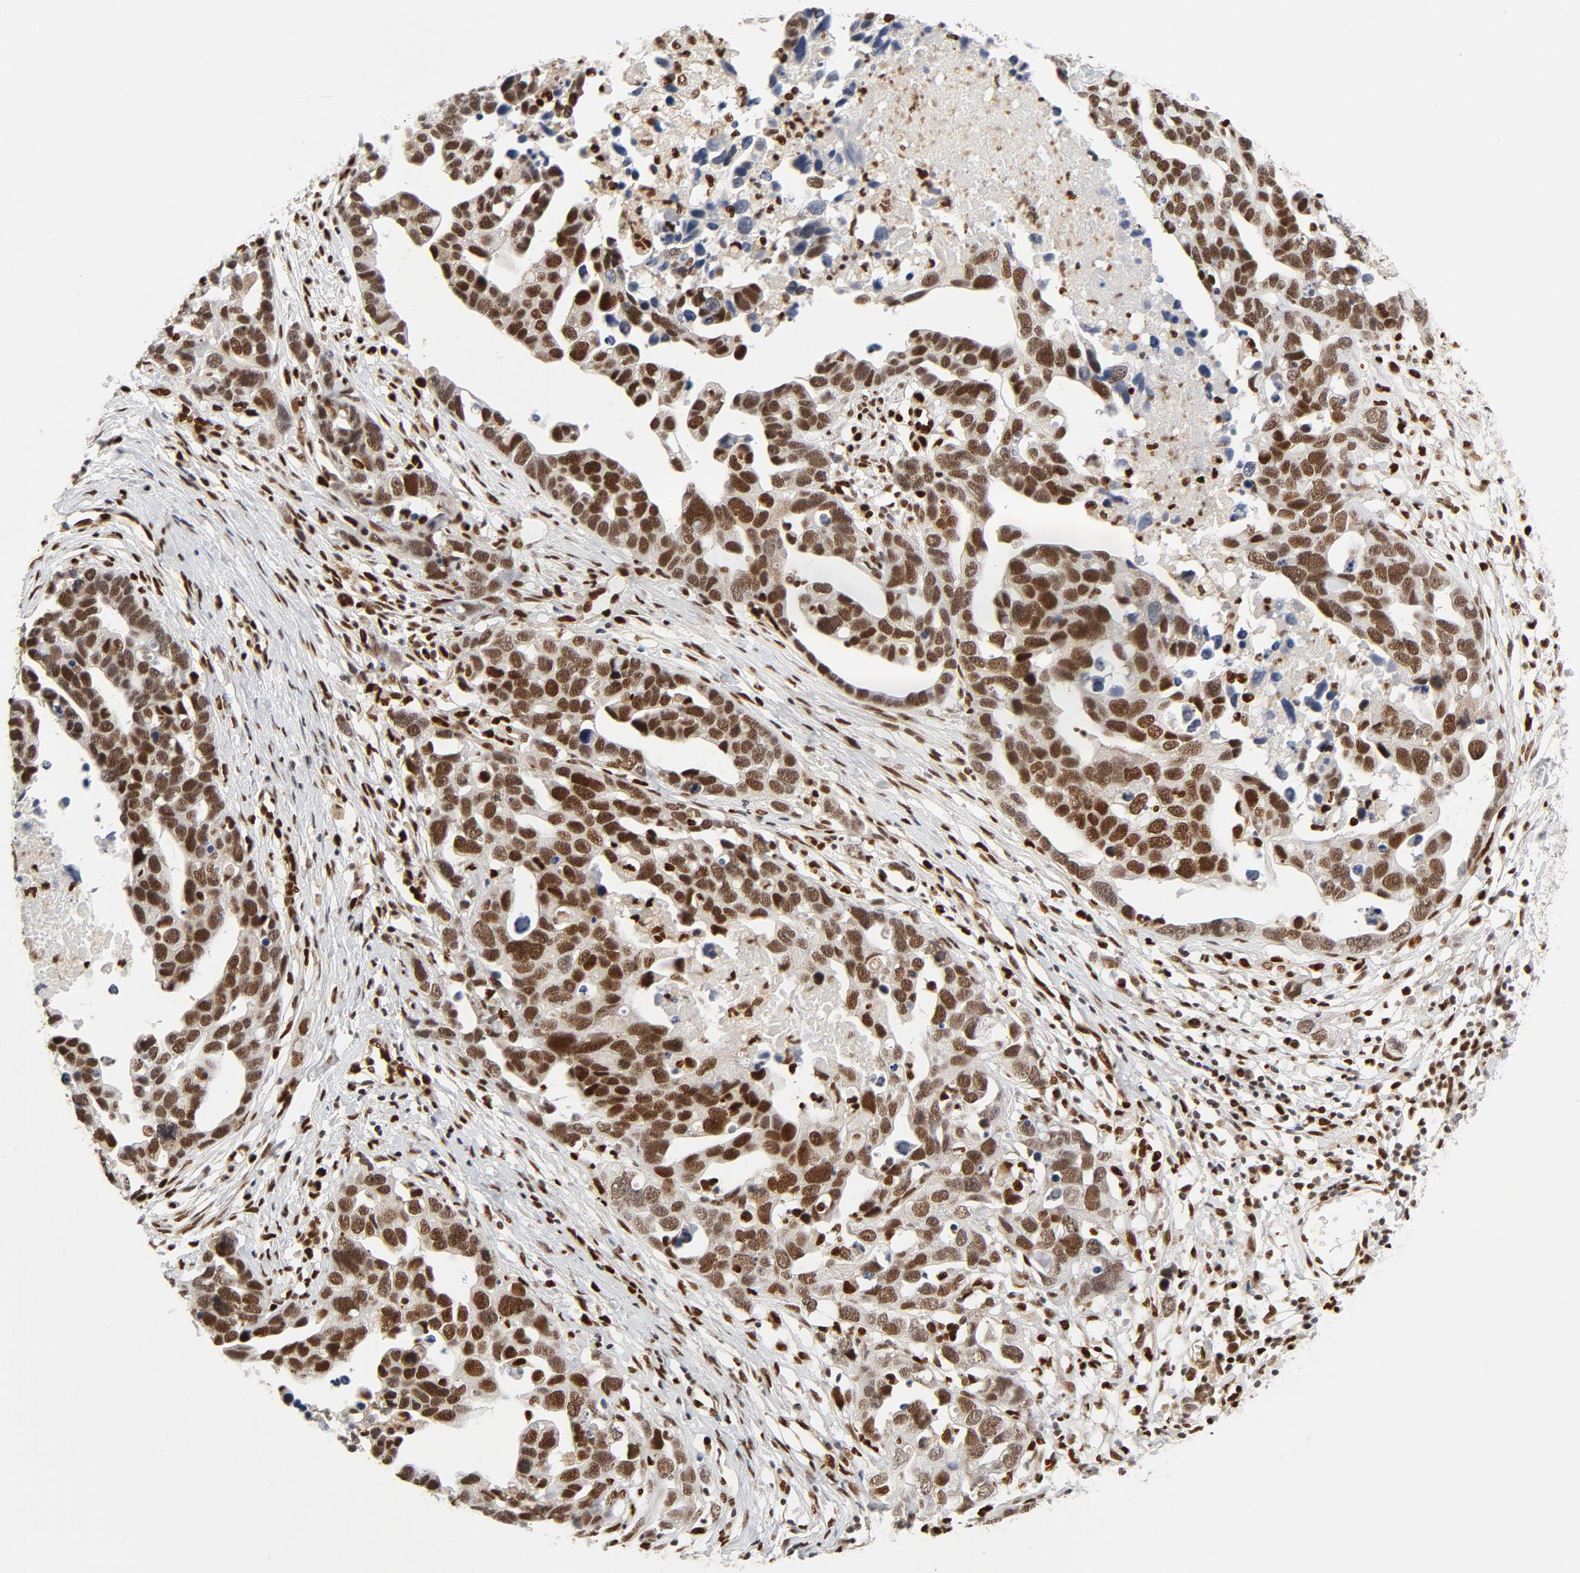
{"staining": {"intensity": "moderate", "quantity": ">75%", "location": "nuclear"}, "tissue": "ovarian cancer", "cell_type": "Tumor cells", "image_type": "cancer", "snomed": [{"axis": "morphology", "description": "Cystadenocarcinoma, serous, NOS"}, {"axis": "topography", "description": "Ovary"}], "caption": "This image shows immunohistochemistry (IHC) staining of human ovarian cancer (serous cystadenocarcinoma), with medium moderate nuclear staining in about >75% of tumor cells.", "gene": "MEF2A", "patient": {"sex": "female", "age": 54}}